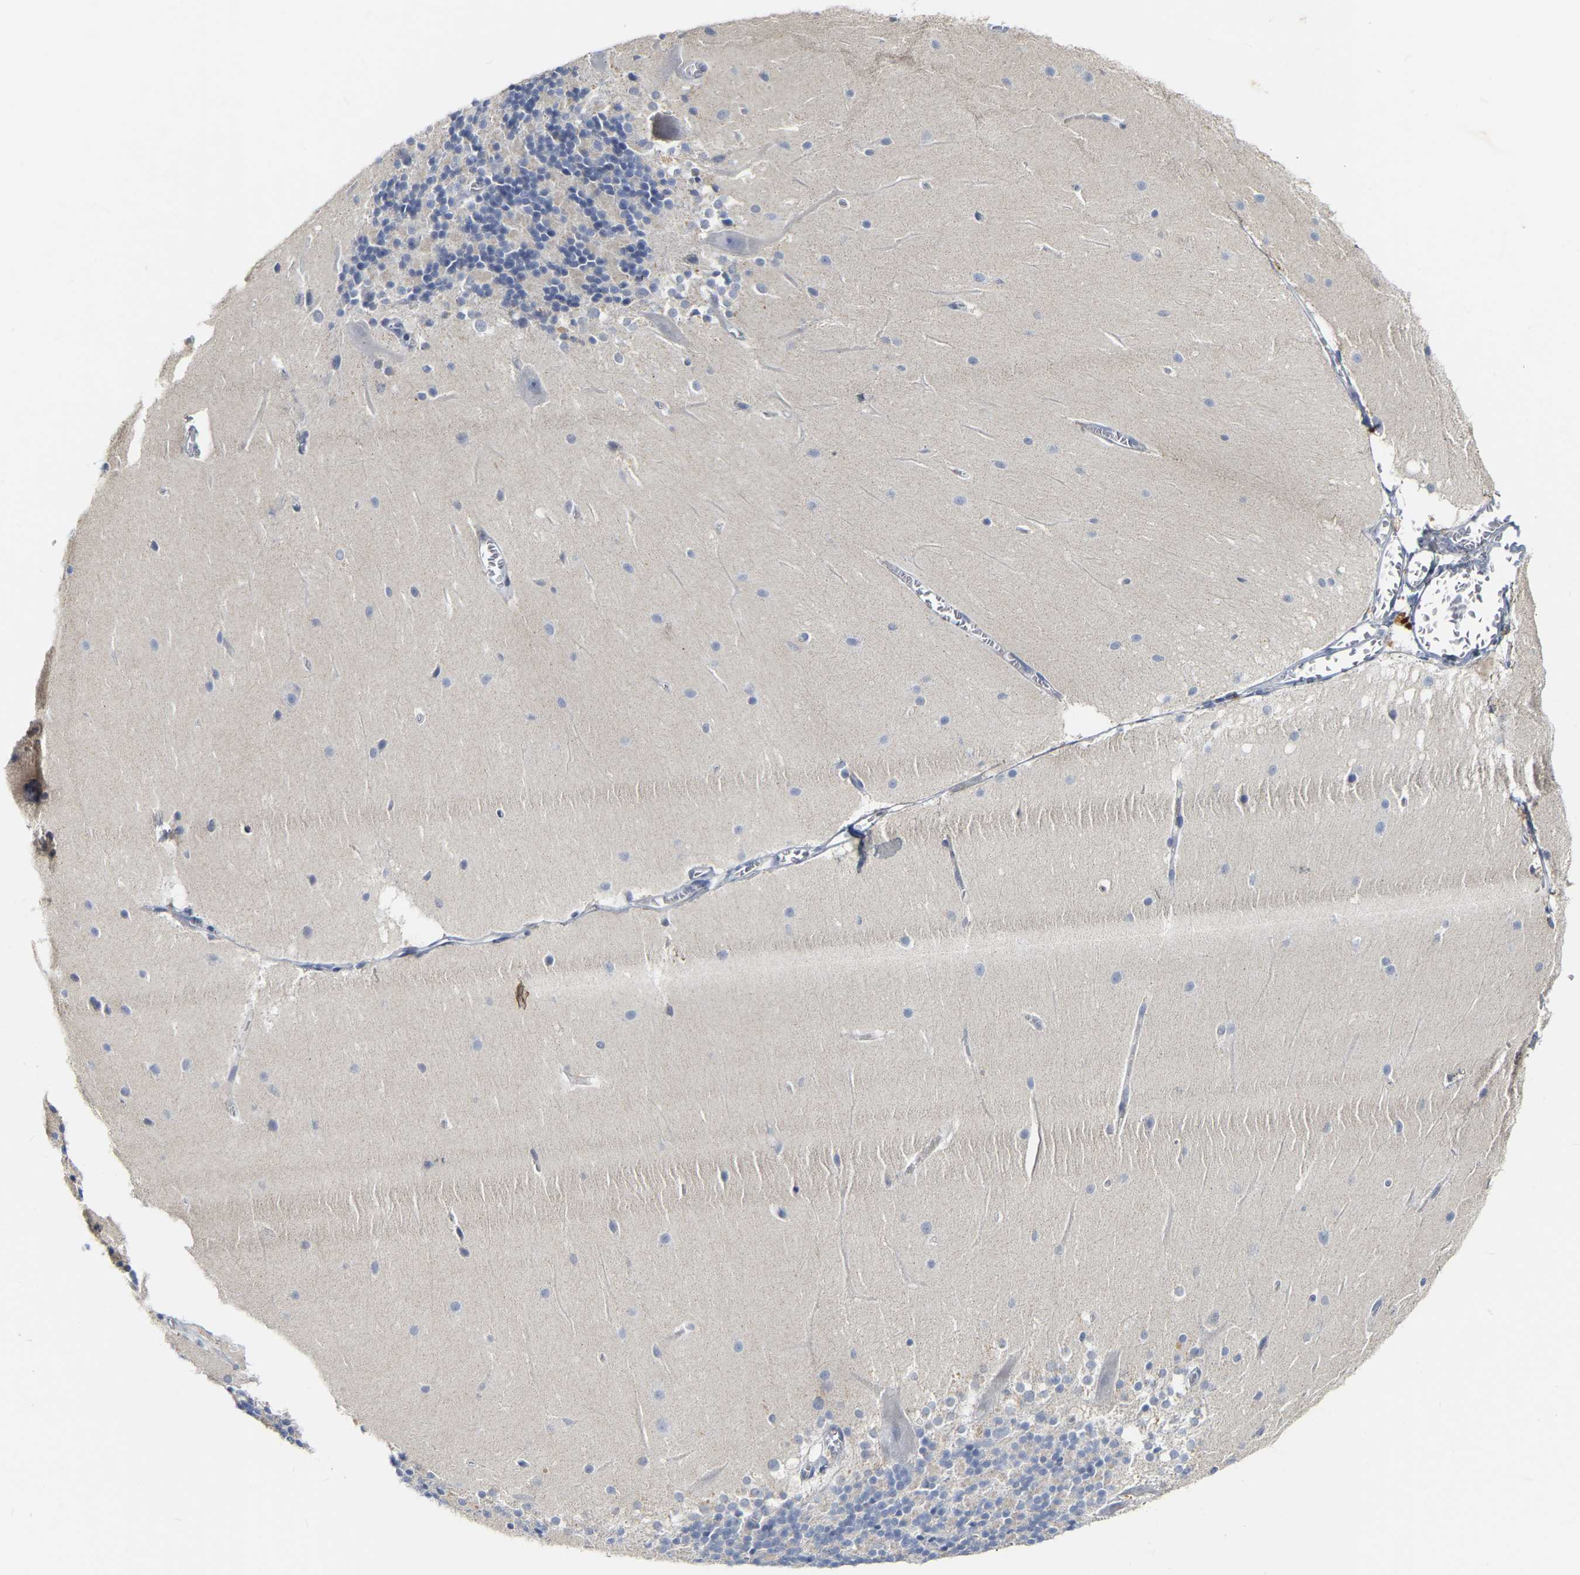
{"staining": {"intensity": "negative", "quantity": "none", "location": "none"}, "tissue": "cerebellum", "cell_type": "Cells in granular layer", "image_type": "normal", "snomed": [{"axis": "morphology", "description": "Normal tissue, NOS"}, {"axis": "topography", "description": "Cerebellum"}], "caption": "IHC photomicrograph of normal human cerebellum stained for a protein (brown), which demonstrates no staining in cells in granular layer.", "gene": "KRT76", "patient": {"sex": "female", "age": 19}}